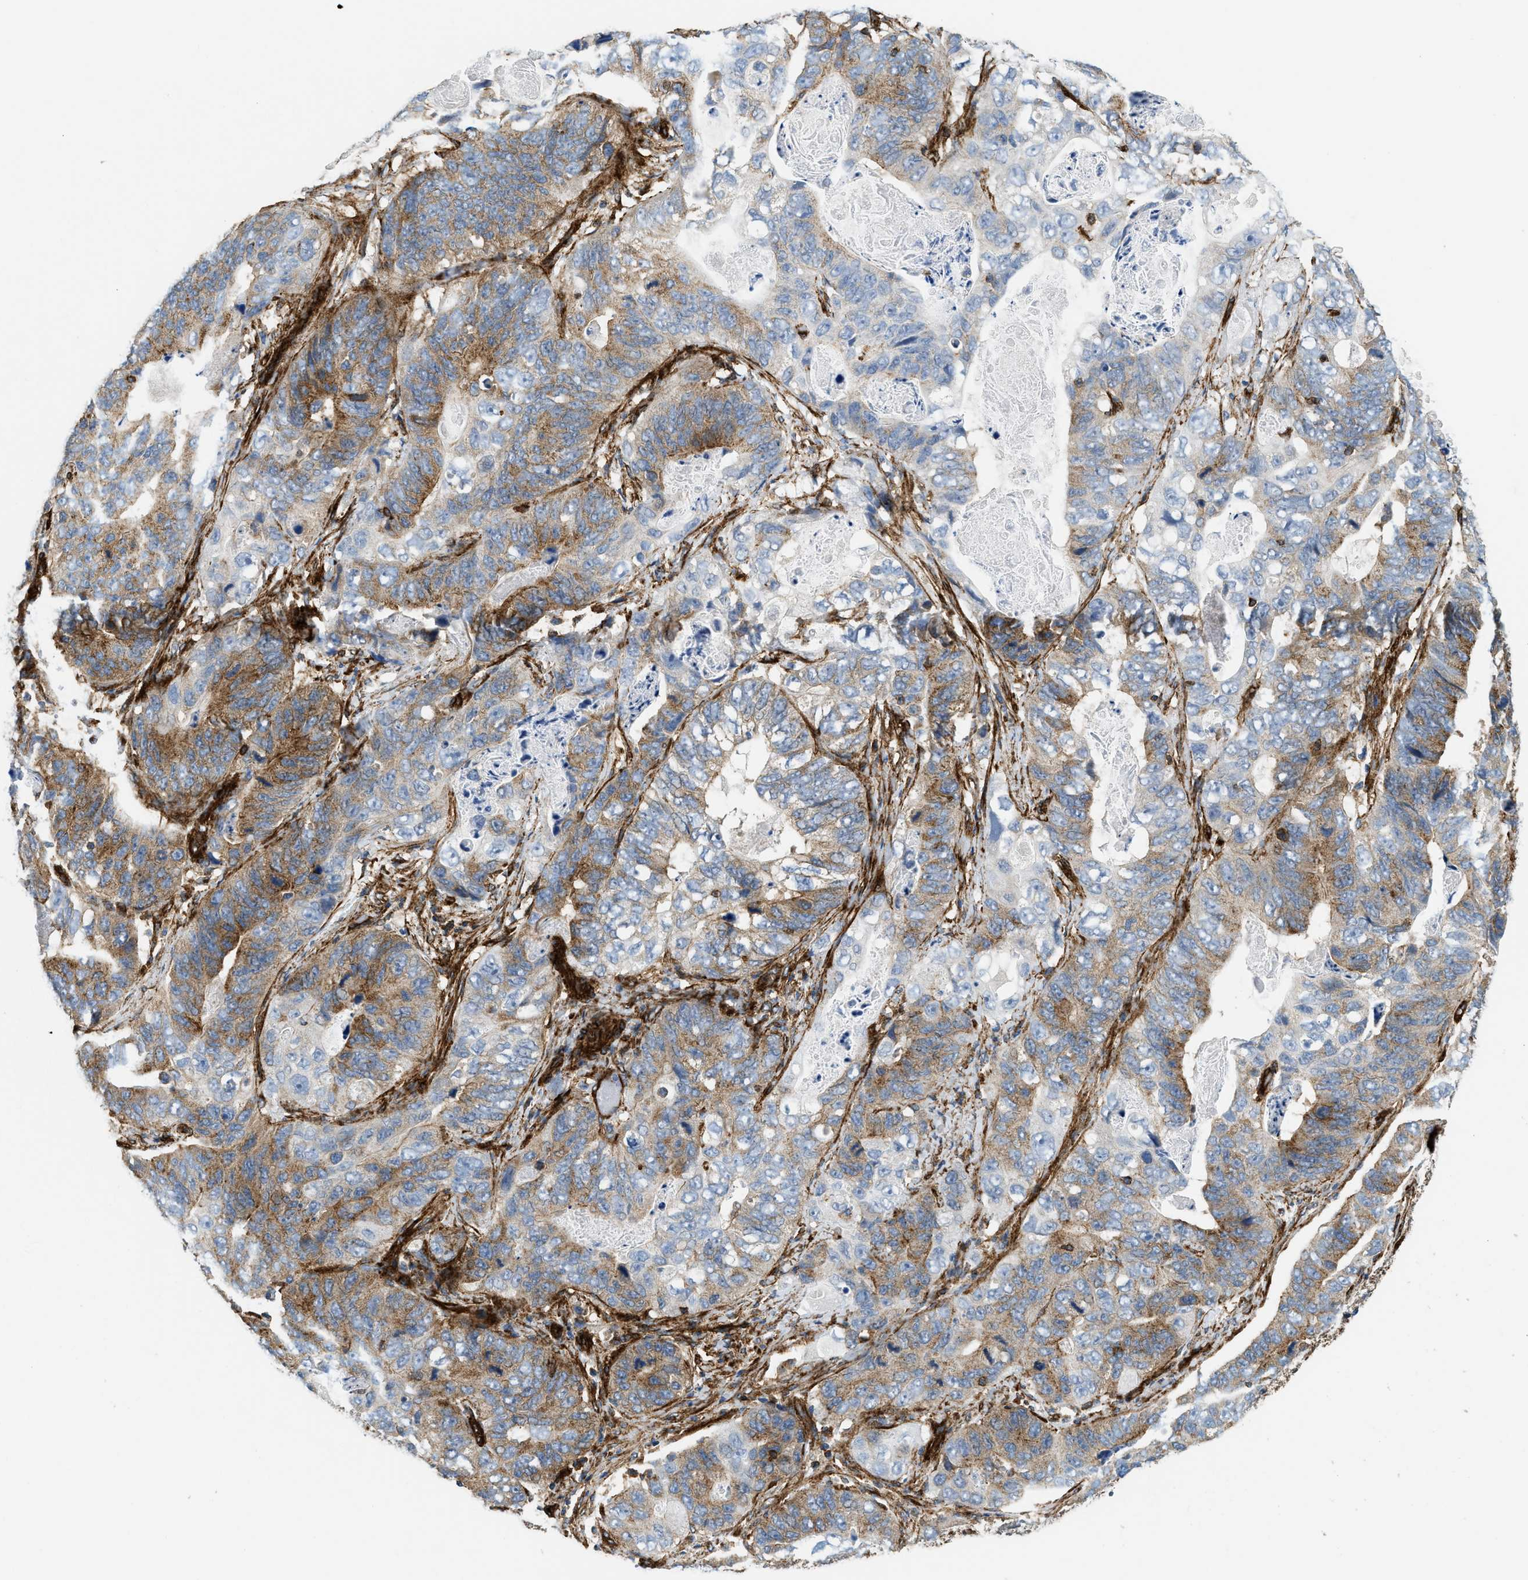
{"staining": {"intensity": "moderate", "quantity": "25%-75%", "location": "cytoplasmic/membranous"}, "tissue": "stomach cancer", "cell_type": "Tumor cells", "image_type": "cancer", "snomed": [{"axis": "morphology", "description": "Adenocarcinoma, NOS"}, {"axis": "topography", "description": "Stomach"}], "caption": "The image demonstrates staining of stomach cancer, revealing moderate cytoplasmic/membranous protein staining (brown color) within tumor cells. (Brightfield microscopy of DAB IHC at high magnification).", "gene": "HIP1", "patient": {"sex": "female", "age": 89}}